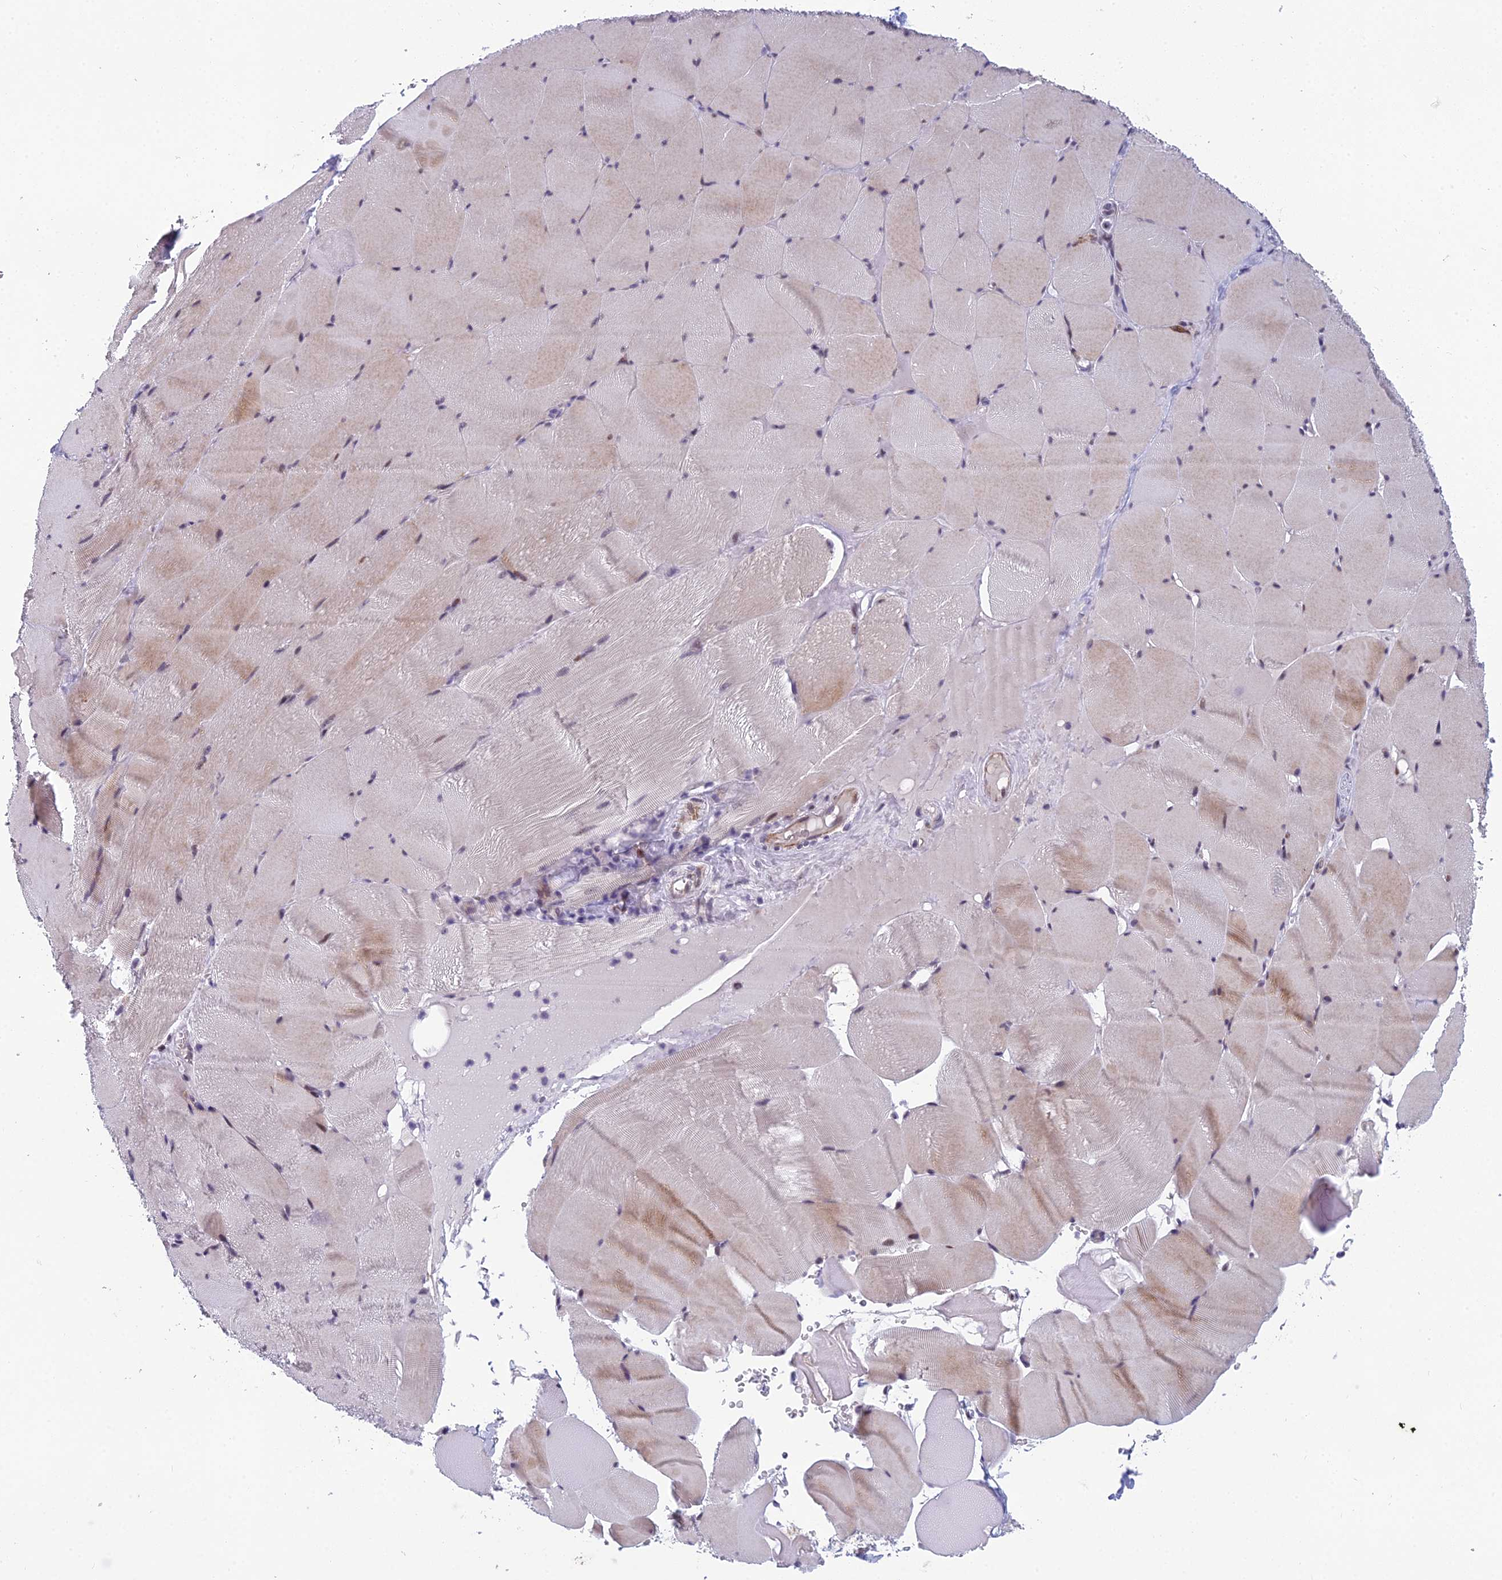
{"staining": {"intensity": "weak", "quantity": "25%-75%", "location": "cytoplasmic/membranous,nuclear"}, "tissue": "skeletal muscle", "cell_type": "Myocytes", "image_type": "normal", "snomed": [{"axis": "morphology", "description": "Normal tissue, NOS"}, {"axis": "topography", "description": "Skeletal muscle"}], "caption": "This photomicrograph exhibits immunohistochemistry (IHC) staining of normal human skeletal muscle, with low weak cytoplasmic/membranous,nuclear staining in approximately 25%-75% of myocytes.", "gene": "RGS17", "patient": {"sex": "male", "age": 62}}